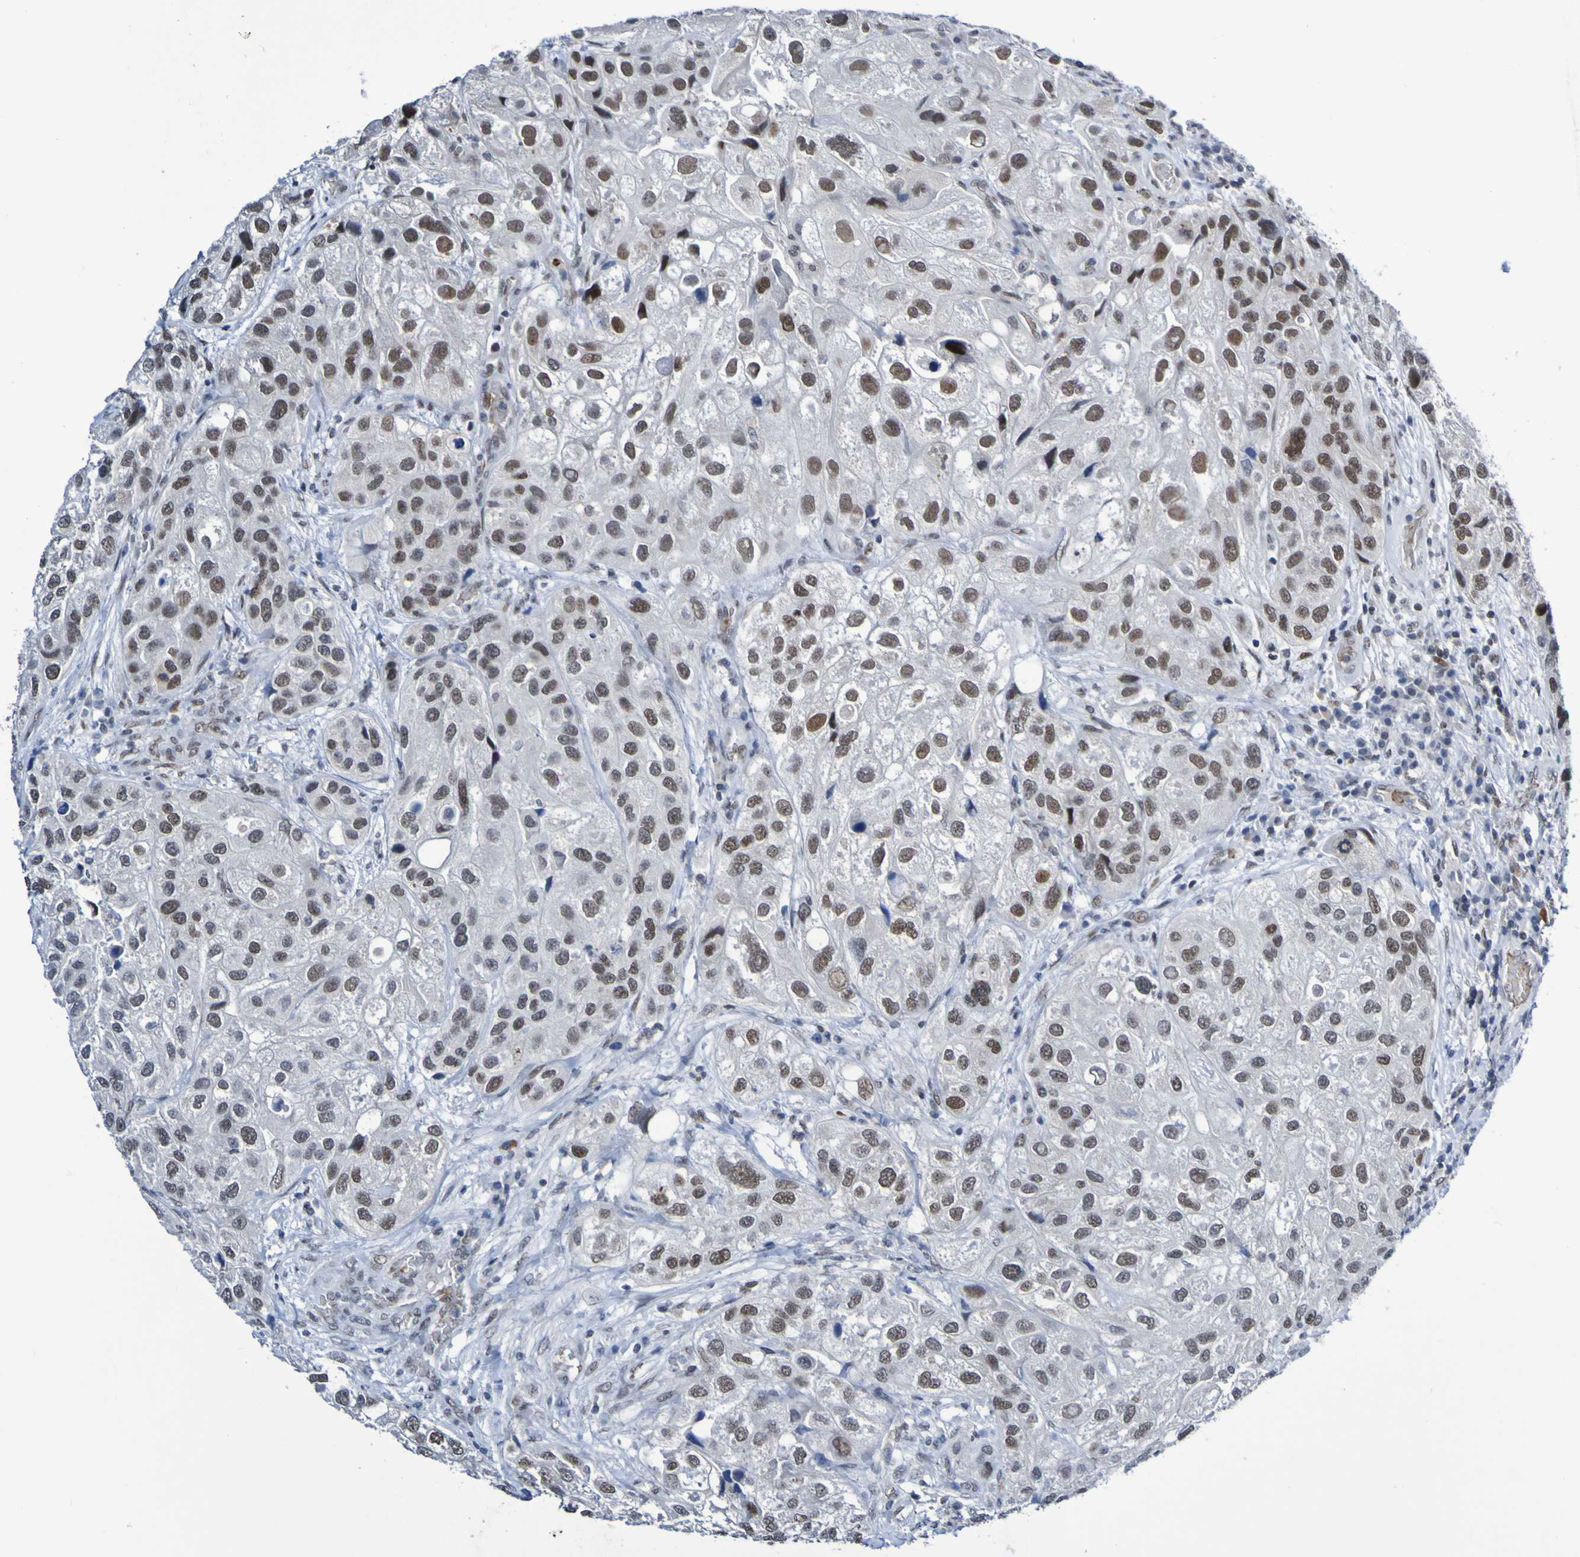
{"staining": {"intensity": "moderate", "quantity": ">75%", "location": "nuclear"}, "tissue": "urothelial cancer", "cell_type": "Tumor cells", "image_type": "cancer", "snomed": [{"axis": "morphology", "description": "Urothelial carcinoma, High grade"}, {"axis": "topography", "description": "Urinary bladder"}], "caption": "Human high-grade urothelial carcinoma stained with a protein marker reveals moderate staining in tumor cells.", "gene": "PCGF1", "patient": {"sex": "female", "age": 64}}